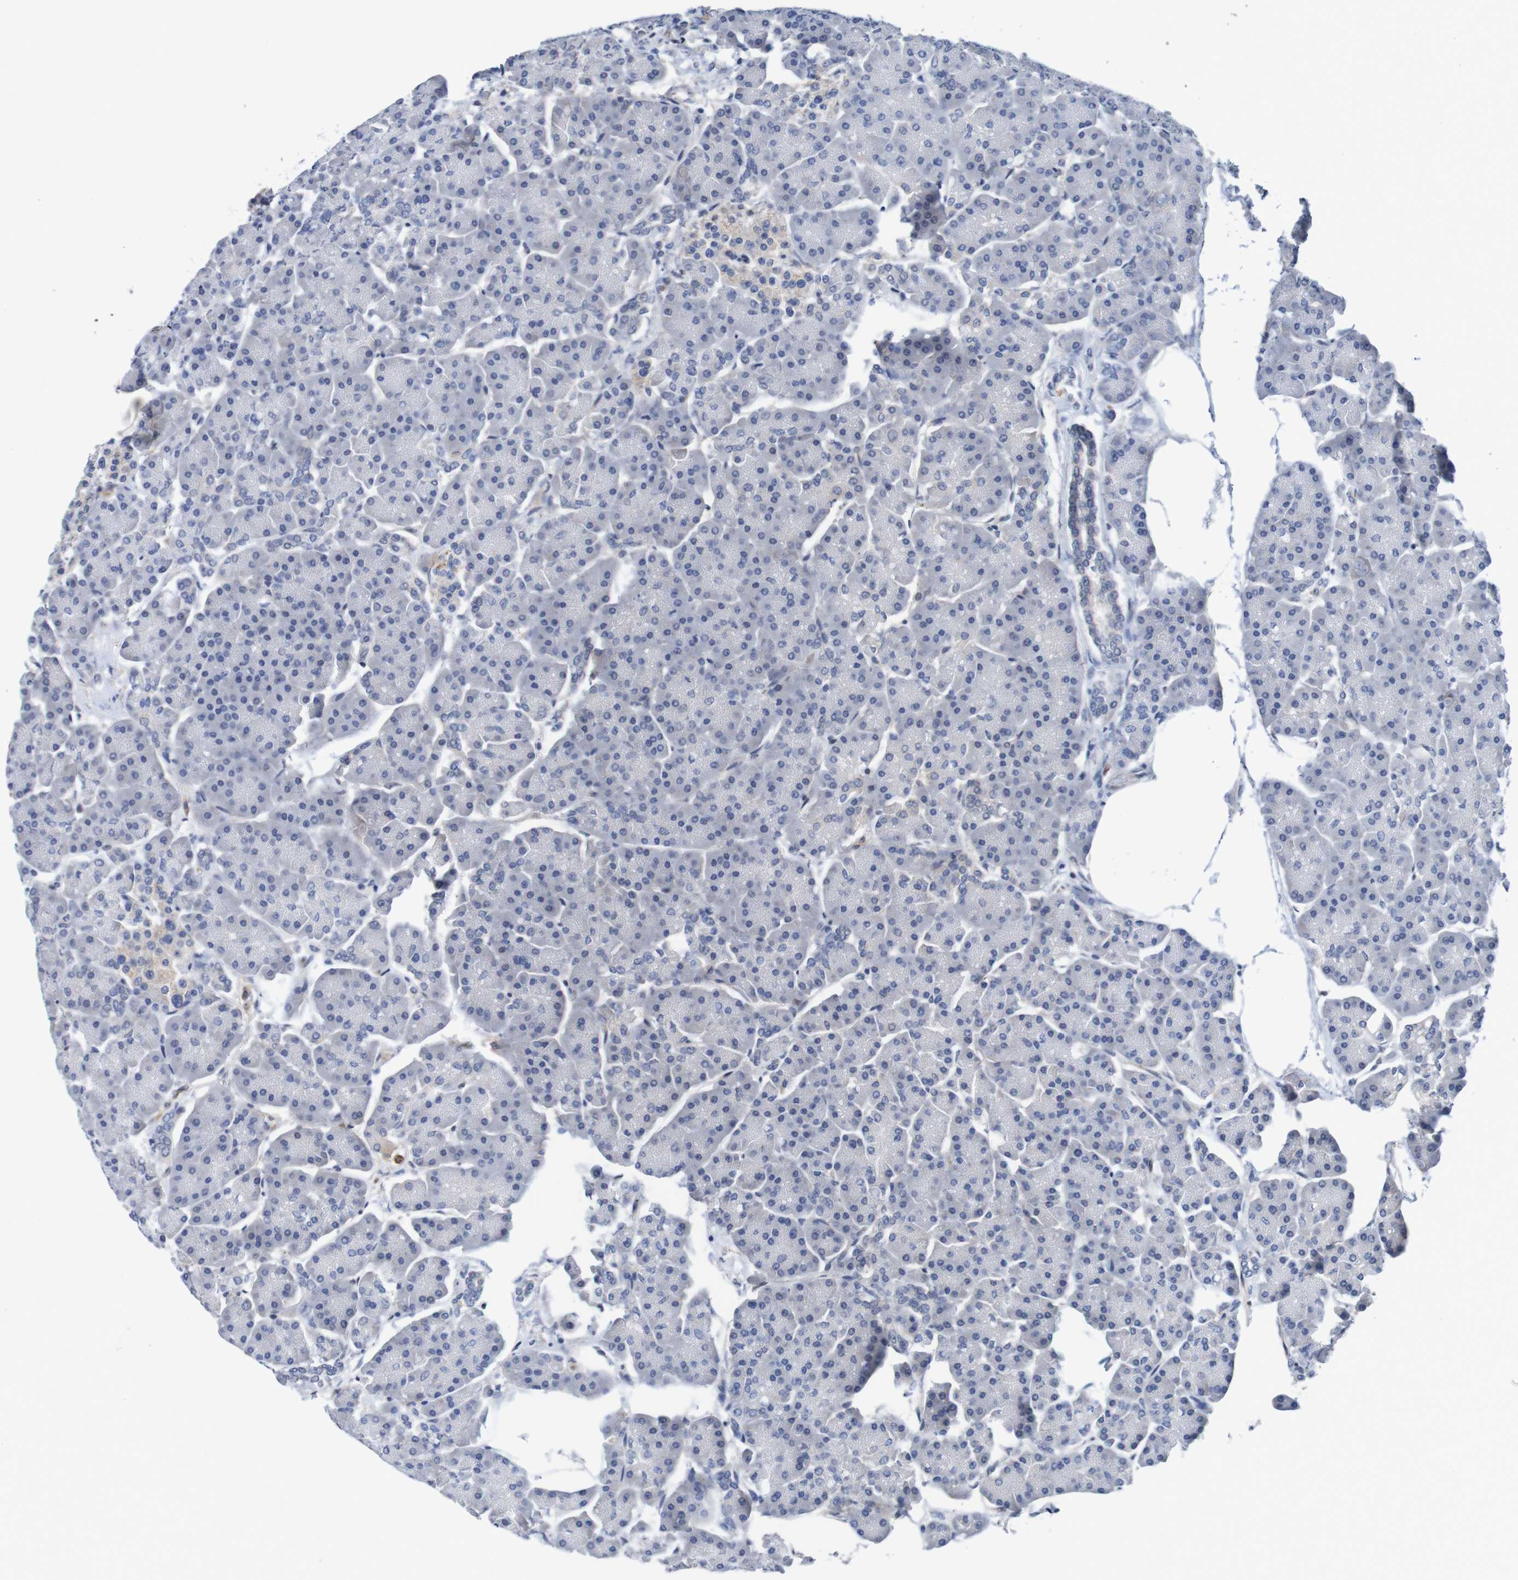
{"staining": {"intensity": "negative", "quantity": "none", "location": "none"}, "tissue": "pancreas", "cell_type": "Exocrine glandular cells", "image_type": "normal", "snomed": [{"axis": "morphology", "description": "Normal tissue, NOS"}, {"axis": "topography", "description": "Pancreas"}], "caption": "This is an IHC image of benign human pancreas. There is no staining in exocrine glandular cells.", "gene": "CPED1", "patient": {"sex": "female", "age": 70}}